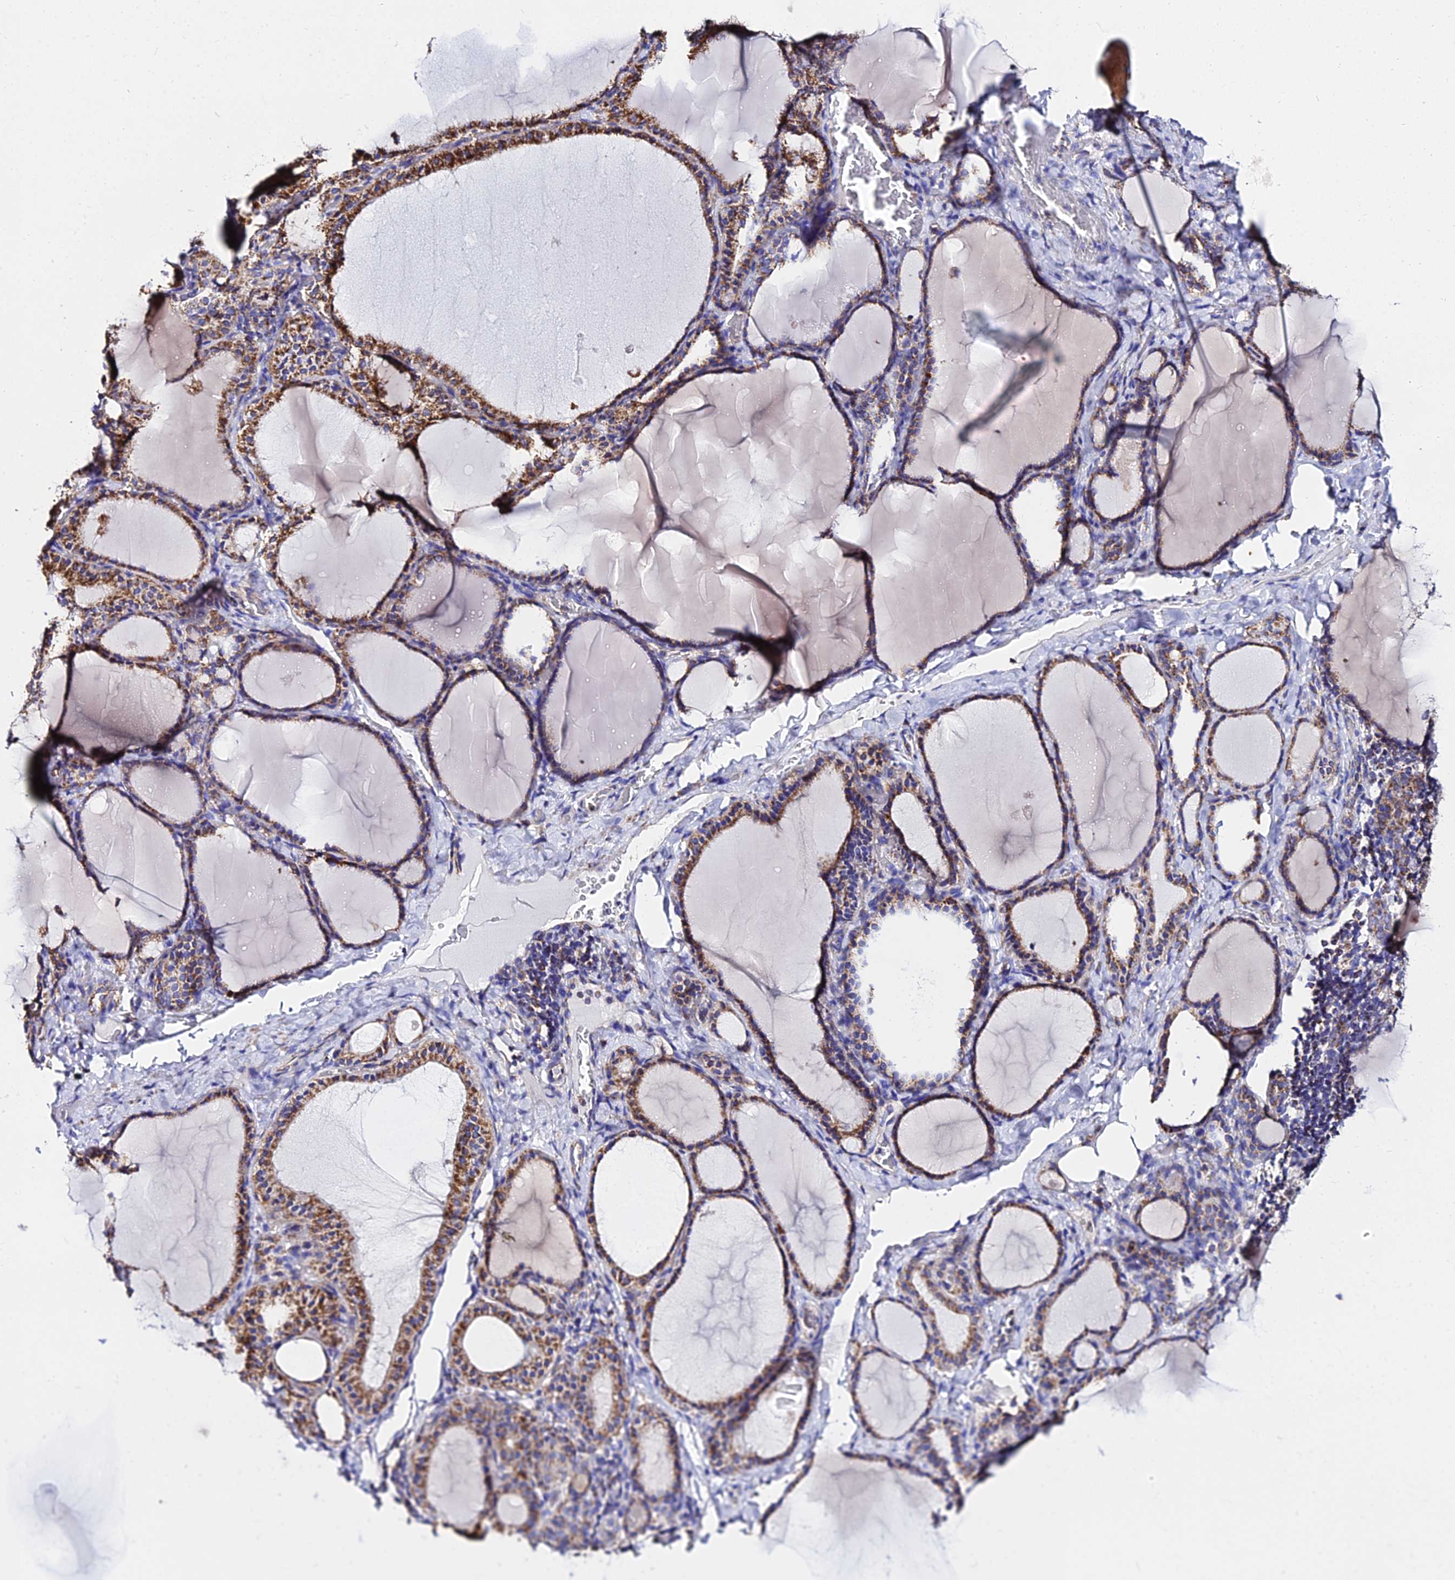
{"staining": {"intensity": "moderate", "quantity": ">75%", "location": "cytoplasmic/membranous"}, "tissue": "thyroid gland", "cell_type": "Glandular cells", "image_type": "normal", "snomed": [{"axis": "morphology", "description": "Normal tissue, NOS"}, {"axis": "topography", "description": "Thyroid gland"}], "caption": "Moderate cytoplasmic/membranous staining for a protein is present in about >75% of glandular cells of benign thyroid gland using immunohistochemistry (IHC).", "gene": "ZNF573", "patient": {"sex": "female", "age": 39}}